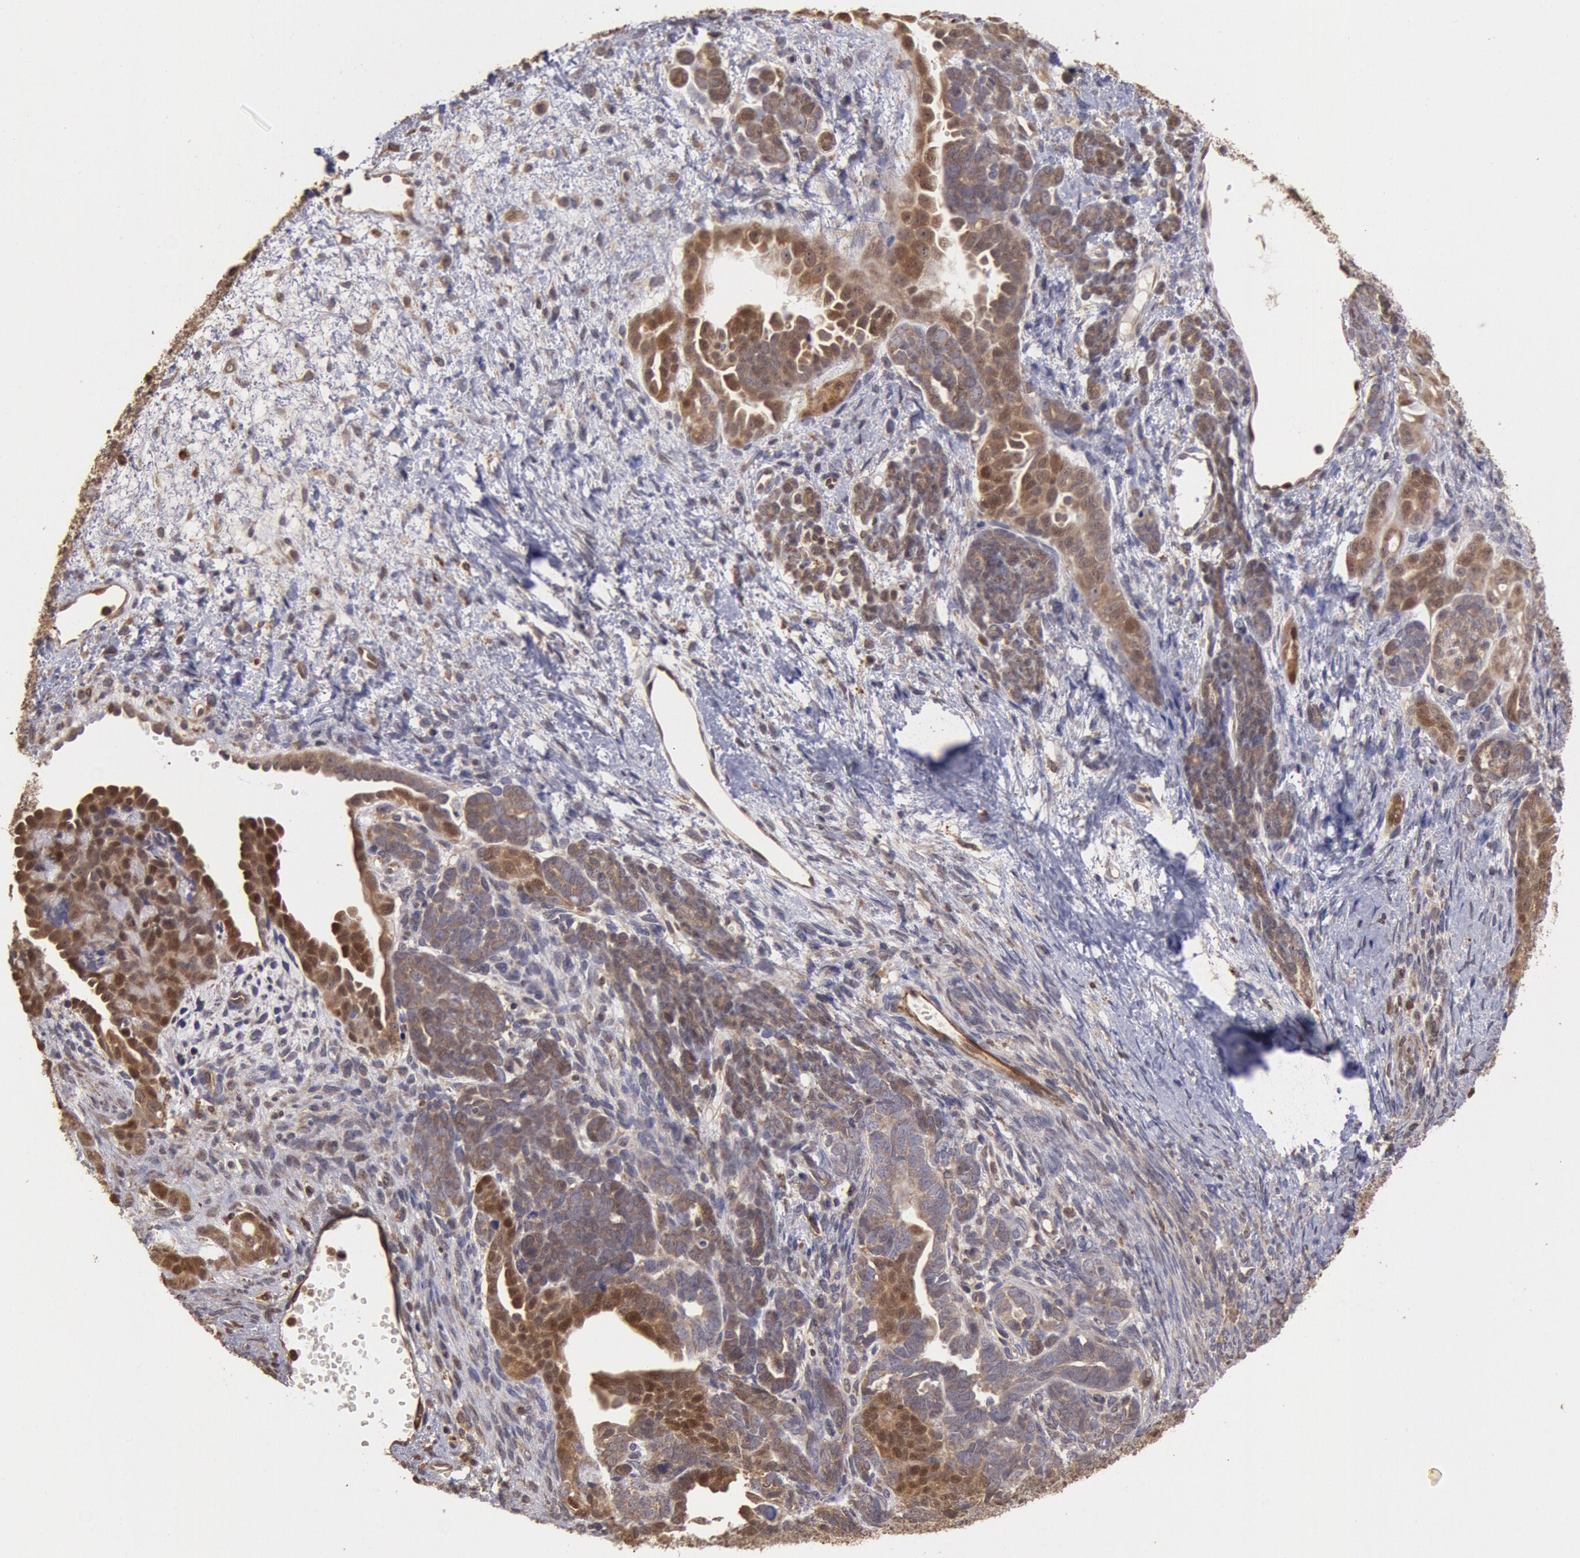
{"staining": {"intensity": "strong", "quantity": ">75%", "location": "cytoplasmic/membranous,nuclear"}, "tissue": "endometrial cancer", "cell_type": "Tumor cells", "image_type": "cancer", "snomed": [{"axis": "morphology", "description": "Neoplasm, malignant, NOS"}, {"axis": "topography", "description": "Endometrium"}], "caption": "This image reveals immunohistochemistry (IHC) staining of human endometrial malignant neoplasm, with high strong cytoplasmic/membranous and nuclear expression in about >75% of tumor cells.", "gene": "COMT", "patient": {"sex": "female", "age": 74}}